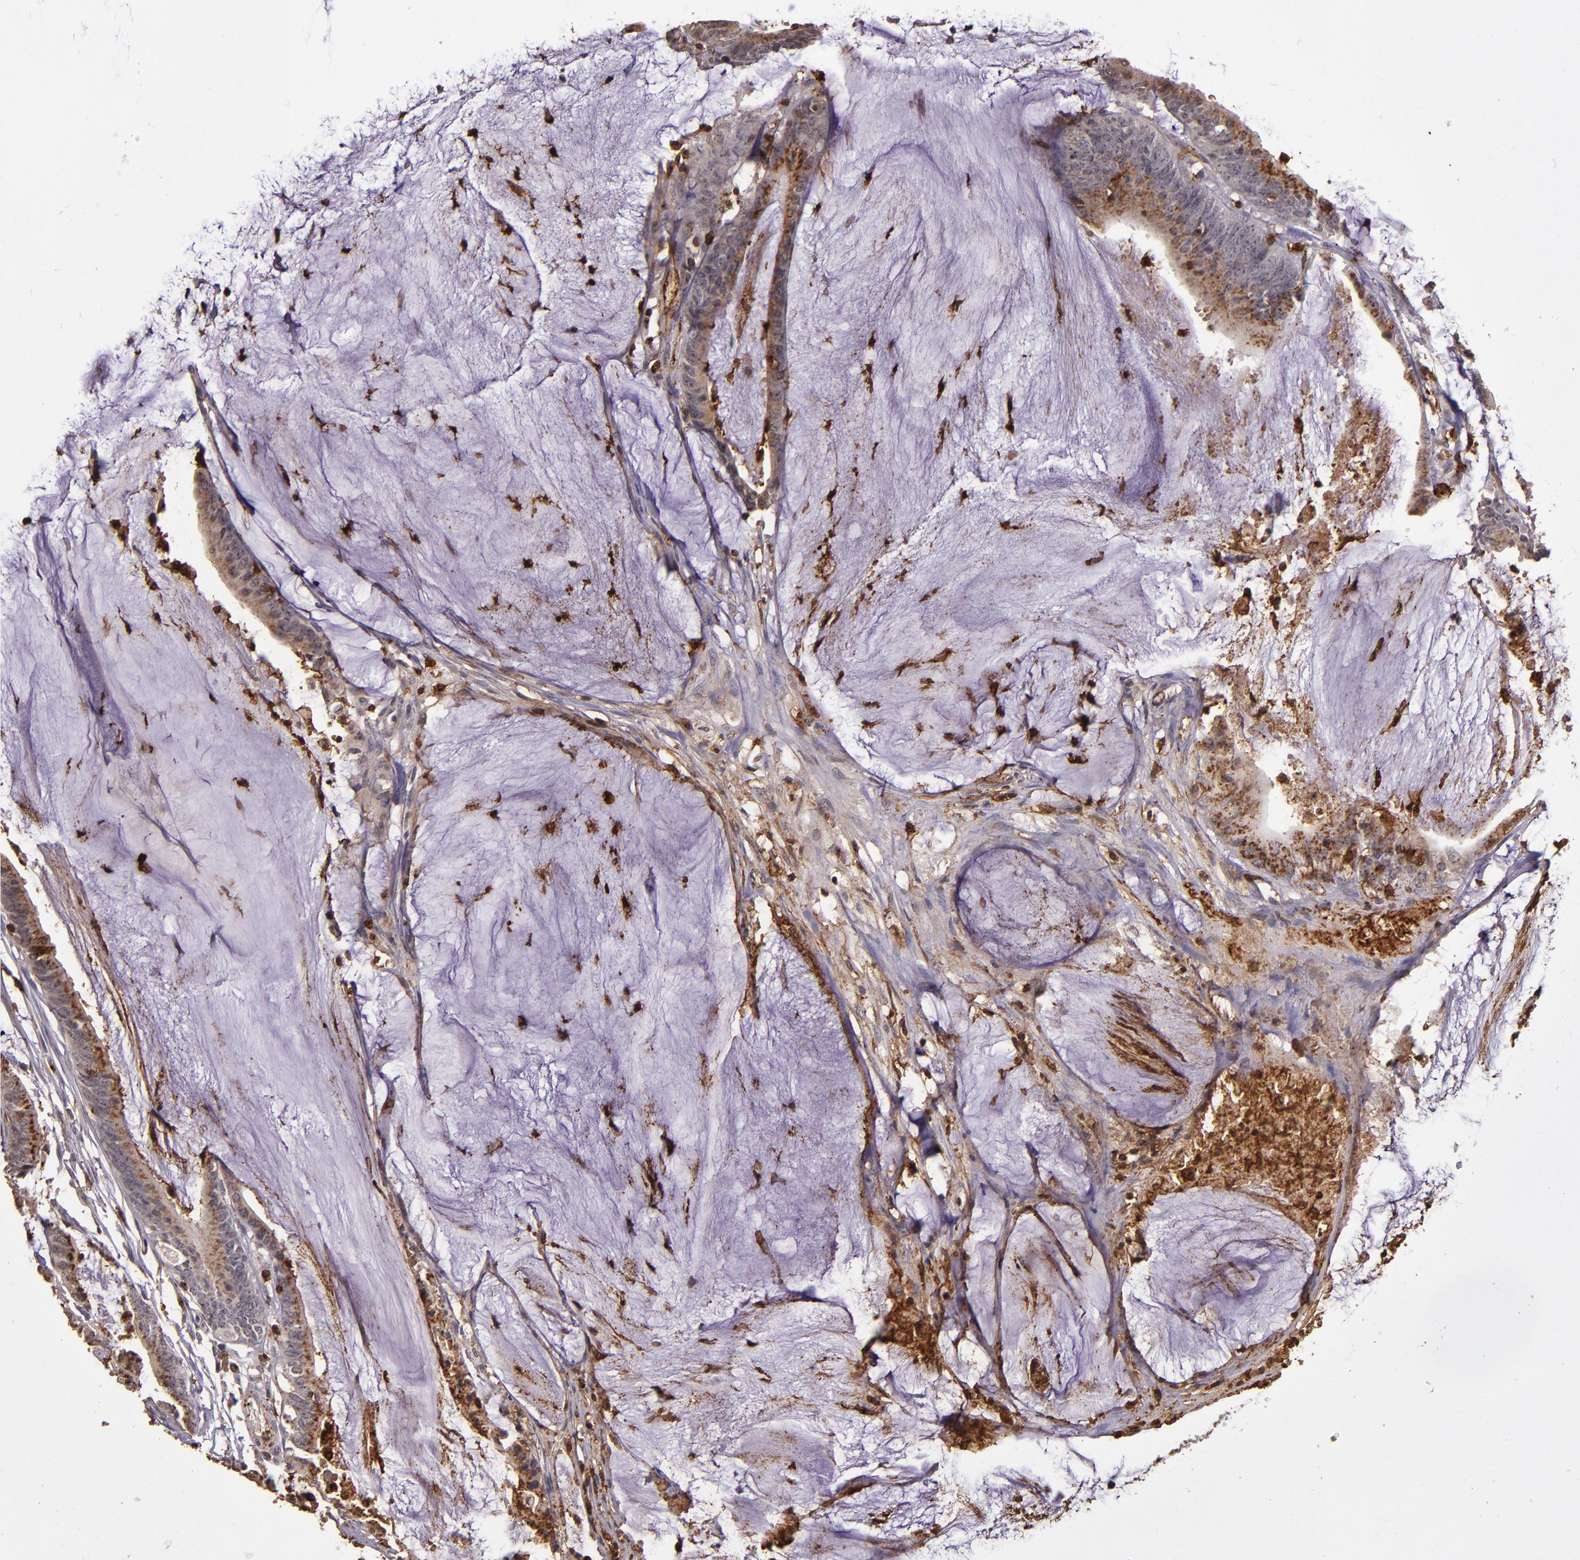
{"staining": {"intensity": "moderate", "quantity": ">75%", "location": "cytoplasmic/membranous"}, "tissue": "colorectal cancer", "cell_type": "Tumor cells", "image_type": "cancer", "snomed": [{"axis": "morphology", "description": "Adenocarcinoma, NOS"}, {"axis": "topography", "description": "Rectum"}], "caption": "Immunohistochemistry of colorectal cancer (adenocarcinoma) displays medium levels of moderate cytoplasmic/membranous staining in approximately >75% of tumor cells. (Stains: DAB (3,3'-diaminobenzidine) in brown, nuclei in blue, Microscopy: brightfield microscopy at high magnification).", "gene": "SLC2A3", "patient": {"sex": "female", "age": 66}}